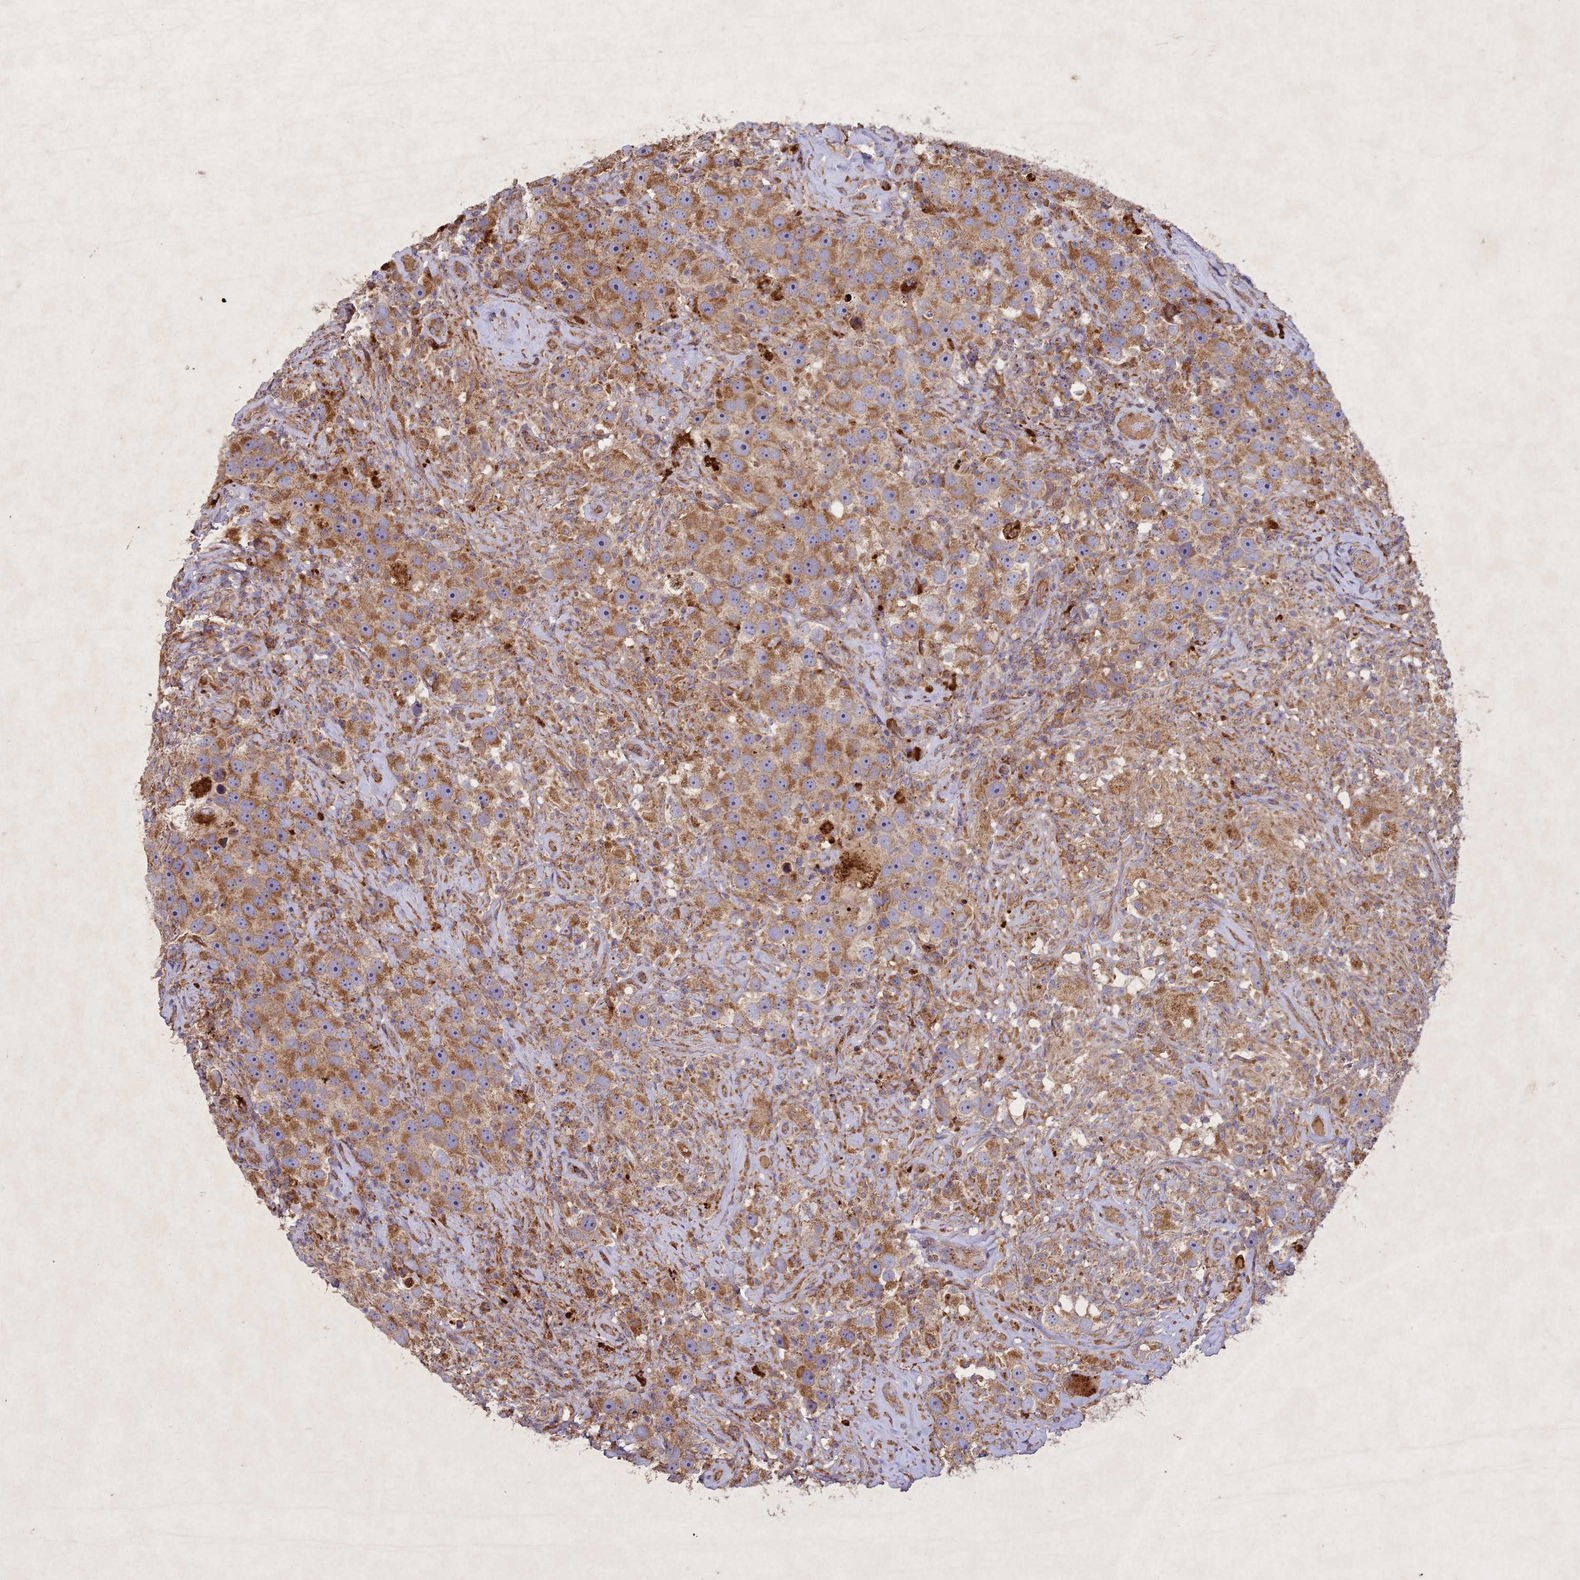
{"staining": {"intensity": "moderate", "quantity": ">75%", "location": "cytoplasmic/membranous"}, "tissue": "testis cancer", "cell_type": "Tumor cells", "image_type": "cancer", "snomed": [{"axis": "morphology", "description": "Seminoma, NOS"}, {"axis": "topography", "description": "Testis"}], "caption": "Immunohistochemistry of seminoma (testis) demonstrates medium levels of moderate cytoplasmic/membranous expression in about >75% of tumor cells.", "gene": "CIAO2B", "patient": {"sex": "male", "age": 49}}